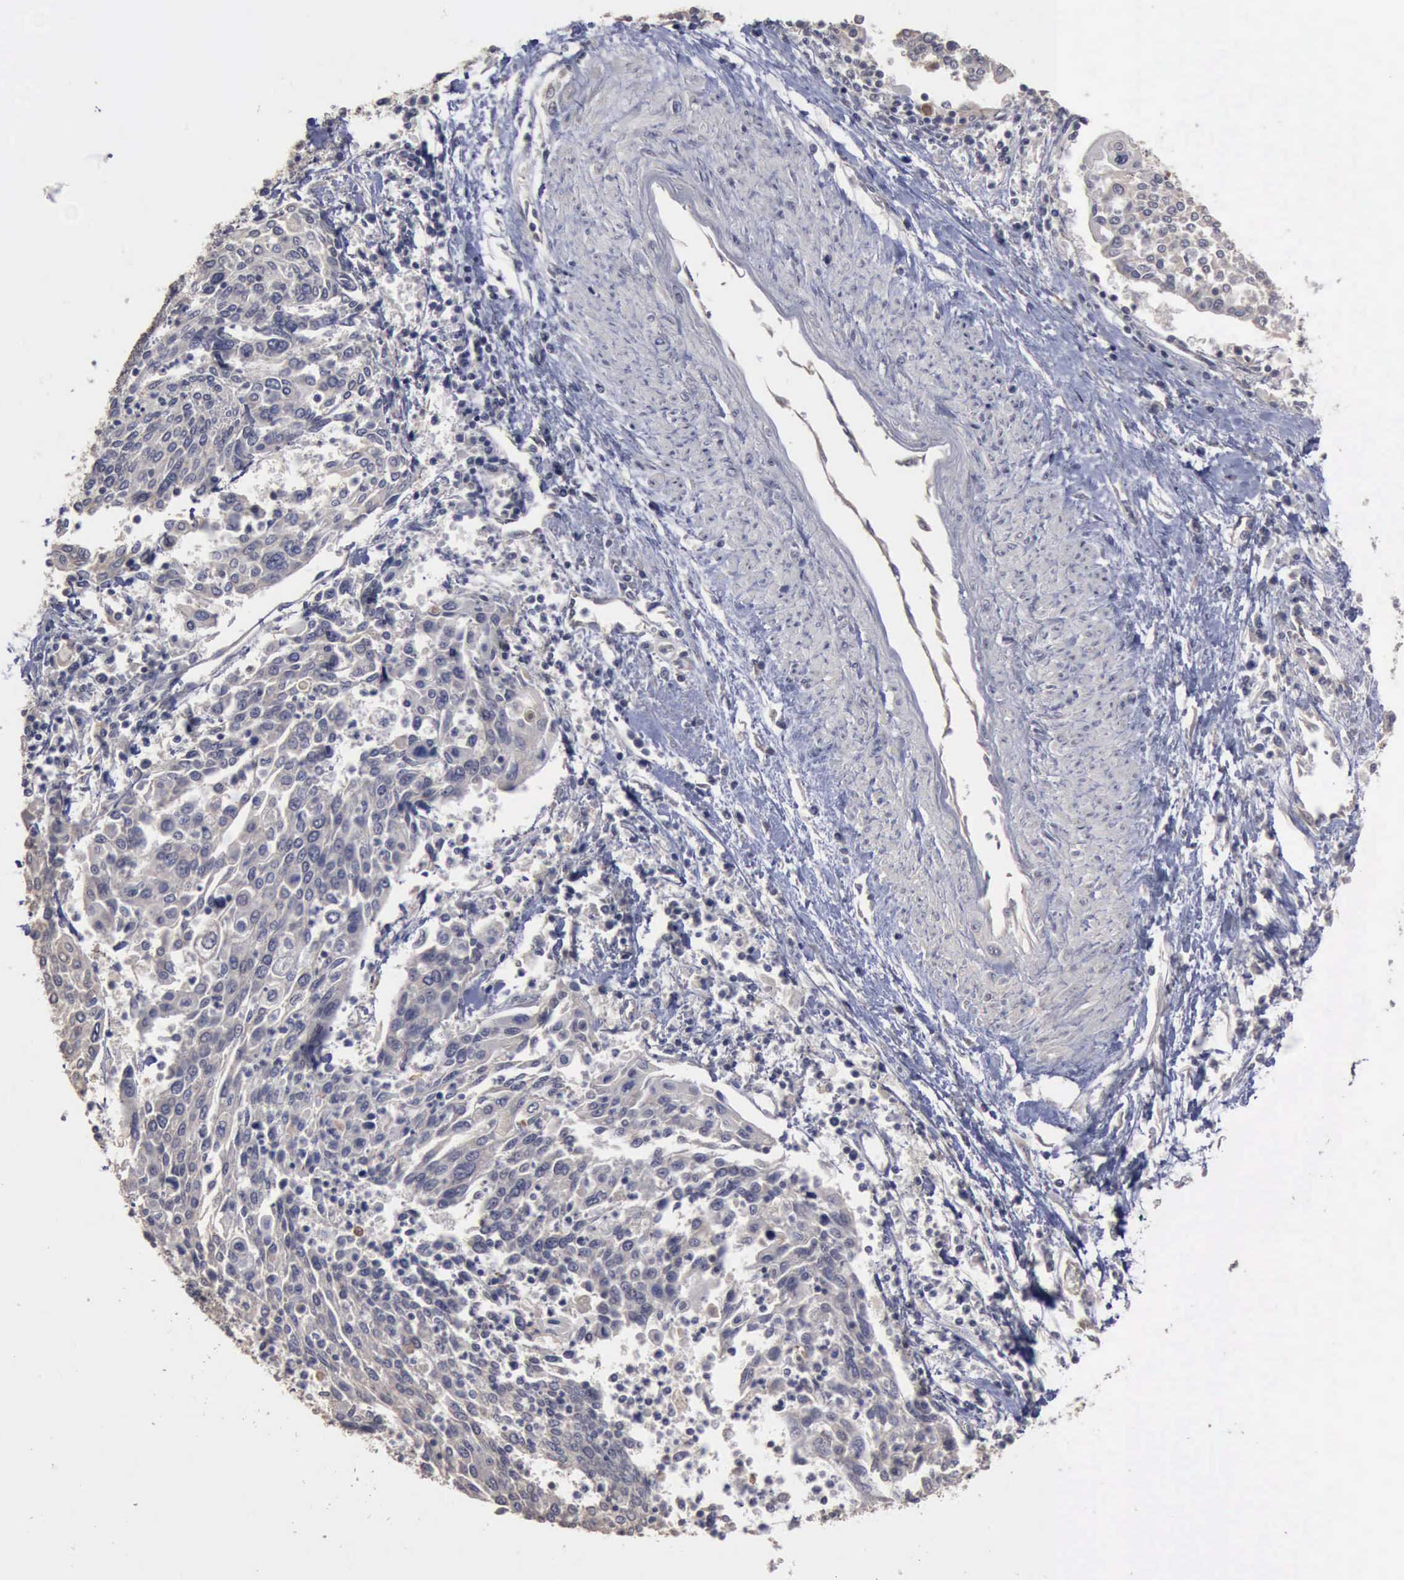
{"staining": {"intensity": "negative", "quantity": "none", "location": "none"}, "tissue": "cervical cancer", "cell_type": "Tumor cells", "image_type": "cancer", "snomed": [{"axis": "morphology", "description": "Squamous cell carcinoma, NOS"}, {"axis": "topography", "description": "Cervix"}], "caption": "This is an IHC image of human cervical cancer (squamous cell carcinoma). There is no staining in tumor cells.", "gene": "CRKL", "patient": {"sex": "female", "age": 40}}